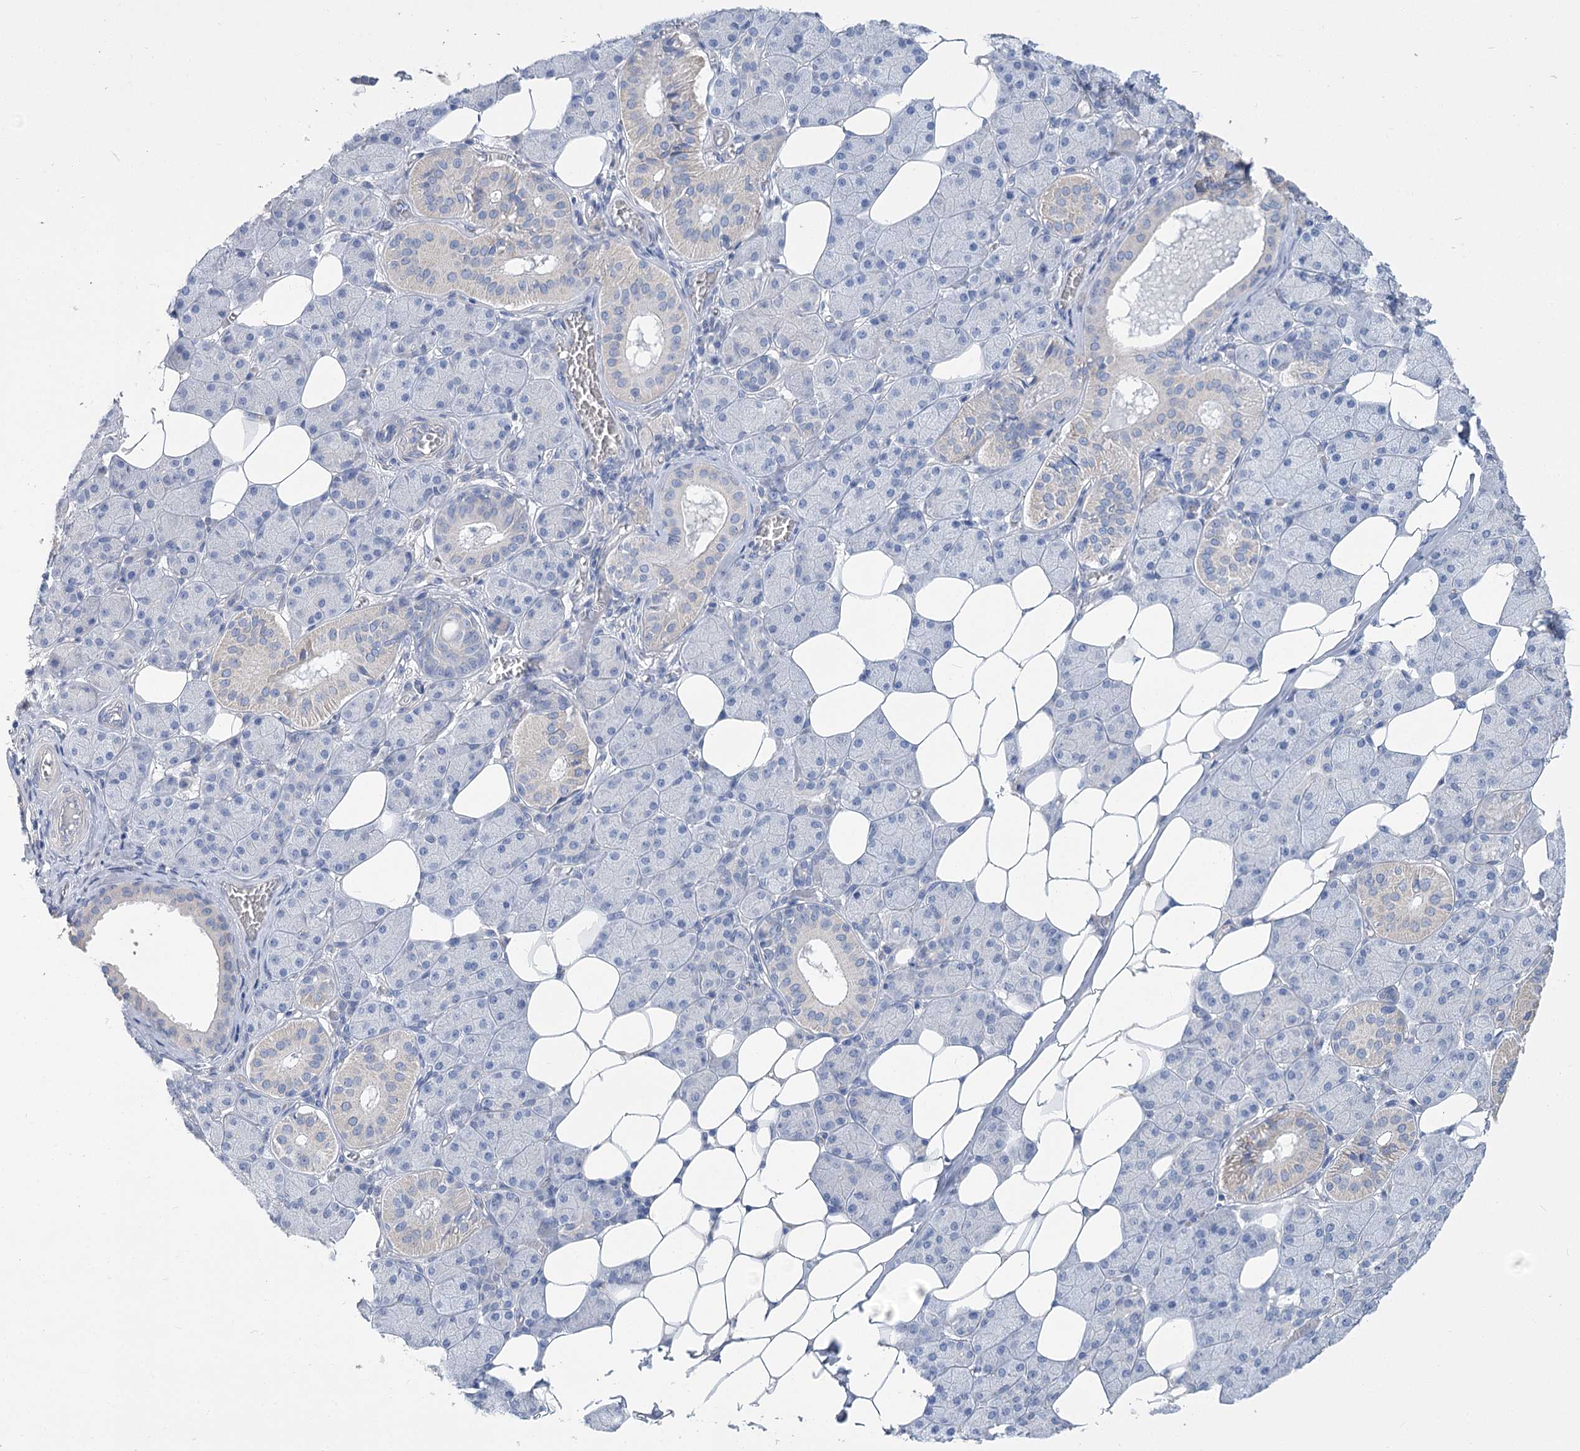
{"staining": {"intensity": "weak", "quantity": "<25%", "location": "cytoplasmic/membranous"}, "tissue": "salivary gland", "cell_type": "Glandular cells", "image_type": "normal", "snomed": [{"axis": "morphology", "description": "Normal tissue, NOS"}, {"axis": "topography", "description": "Salivary gland"}], "caption": "A high-resolution micrograph shows IHC staining of benign salivary gland, which exhibits no significant positivity in glandular cells.", "gene": "SLC9A3", "patient": {"sex": "female", "age": 33}}